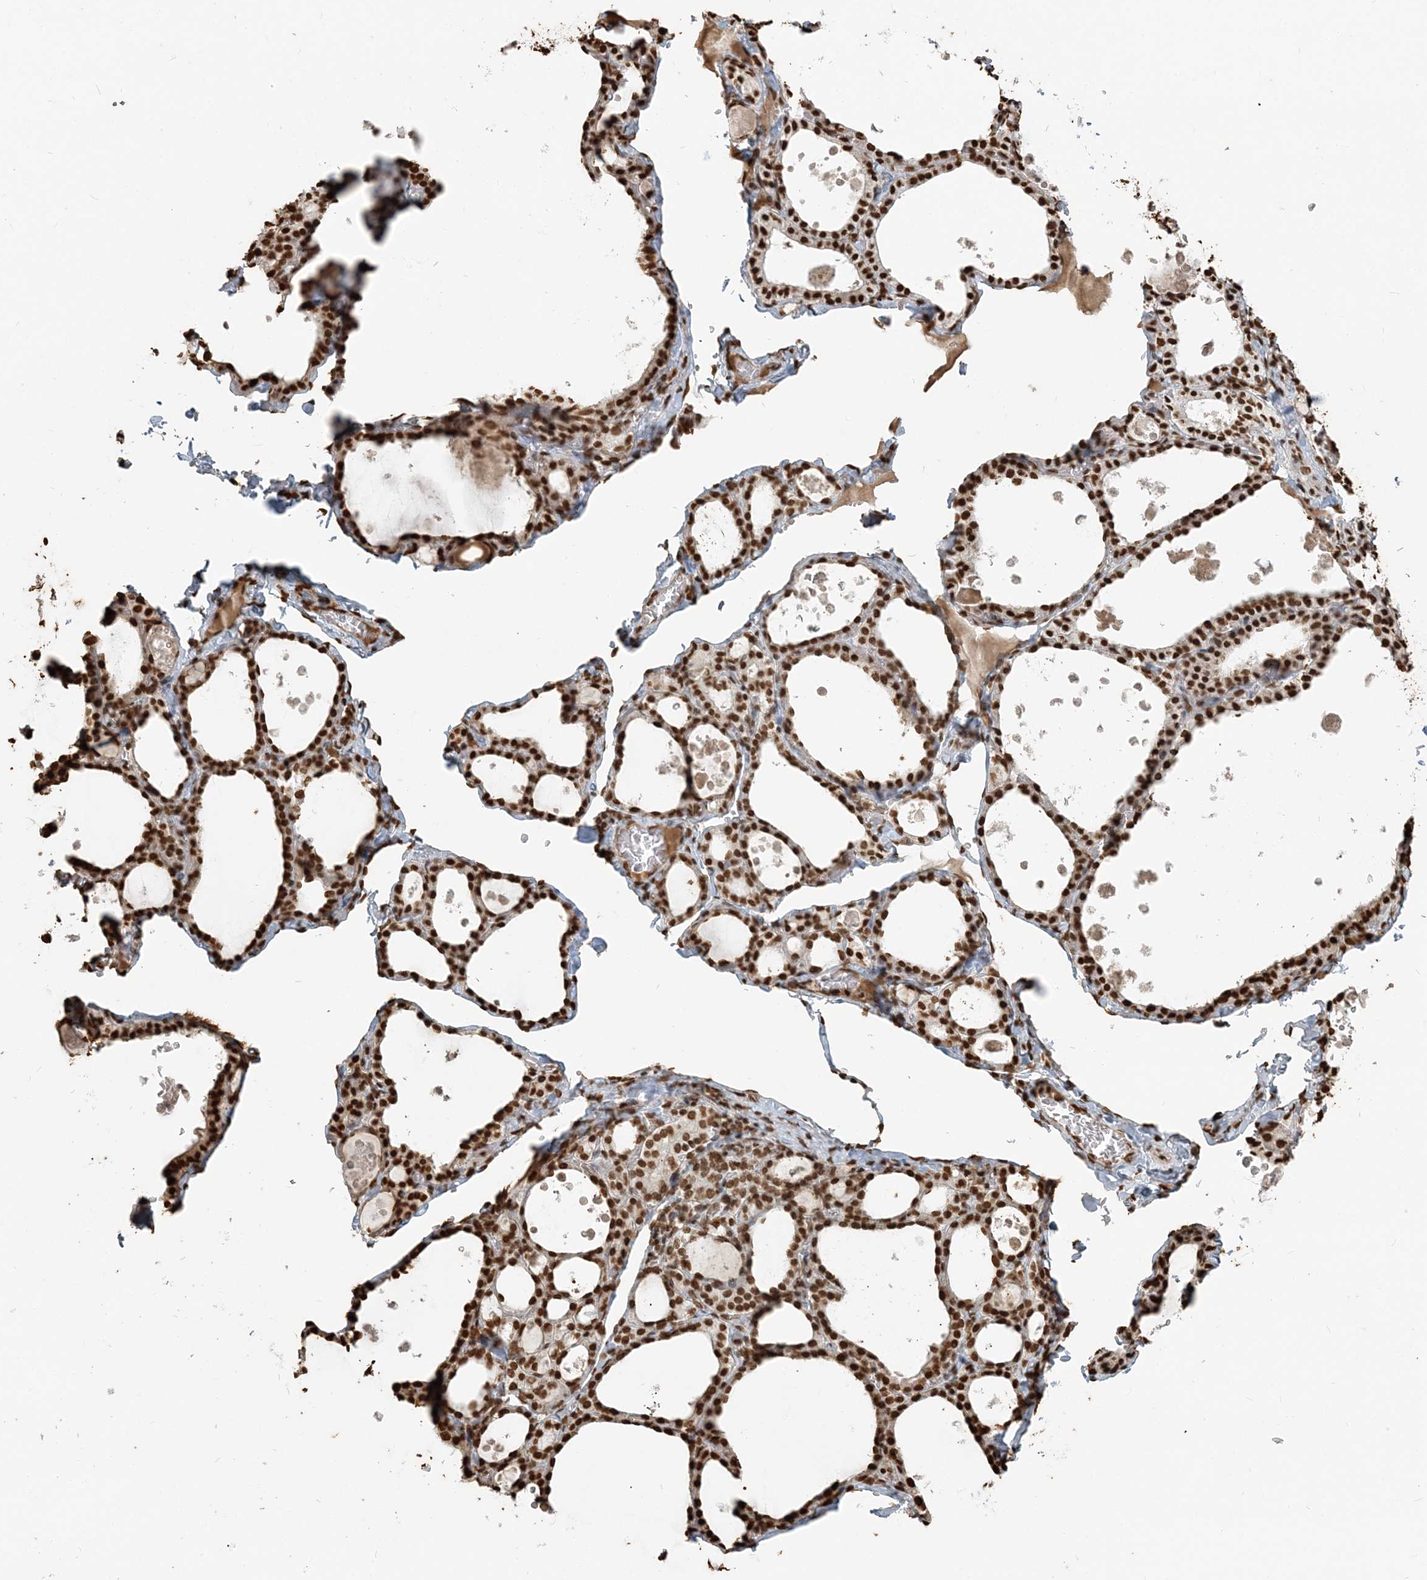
{"staining": {"intensity": "strong", "quantity": ">75%", "location": "nuclear"}, "tissue": "thyroid gland", "cell_type": "Glandular cells", "image_type": "normal", "snomed": [{"axis": "morphology", "description": "Normal tissue, NOS"}, {"axis": "topography", "description": "Thyroid gland"}], "caption": "The micrograph demonstrates immunohistochemical staining of unremarkable thyroid gland. There is strong nuclear positivity is identified in approximately >75% of glandular cells.", "gene": "H3", "patient": {"sex": "male", "age": 56}}